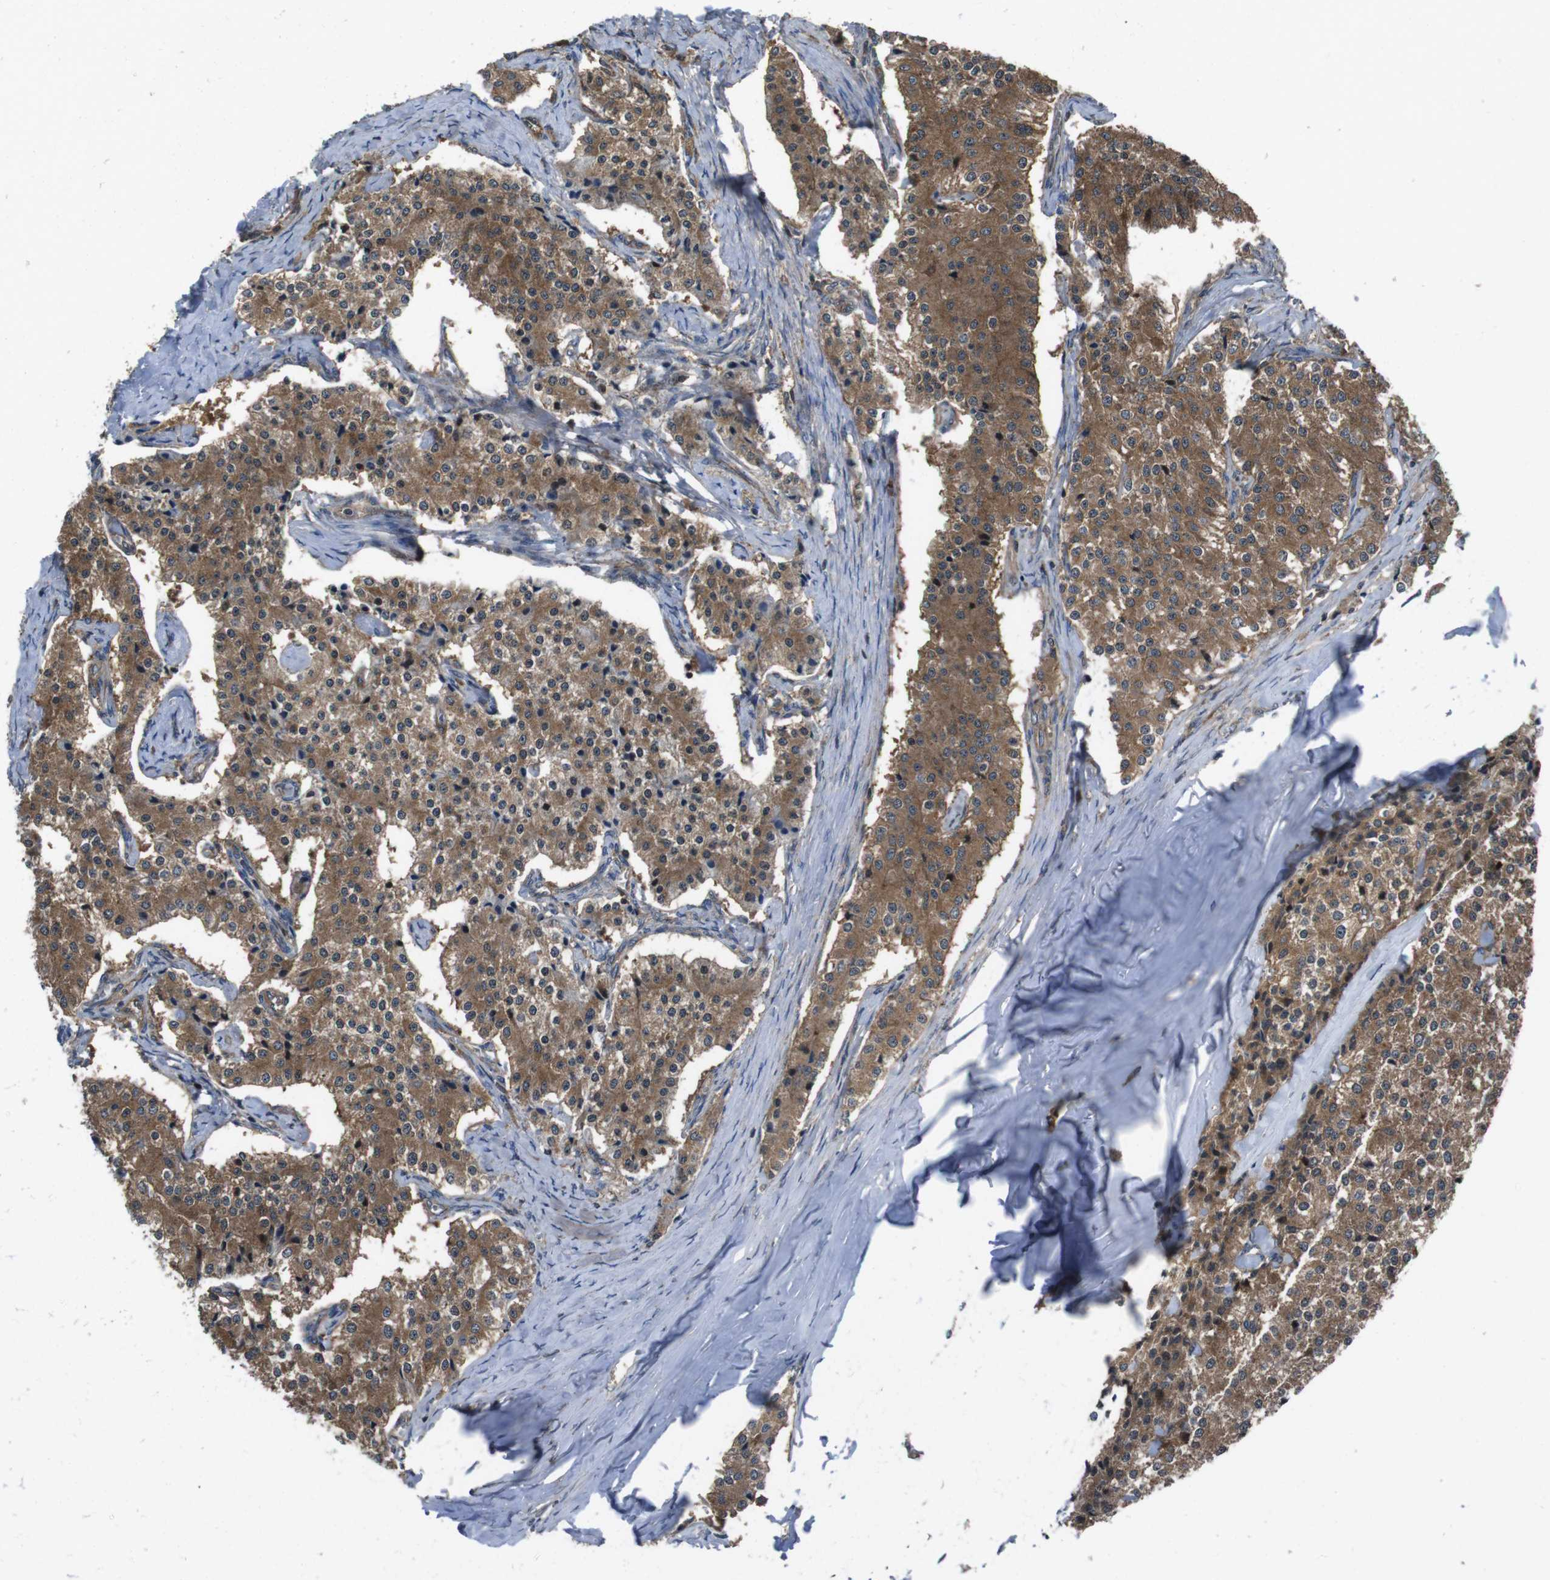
{"staining": {"intensity": "moderate", "quantity": ">75%", "location": "cytoplasmic/membranous"}, "tissue": "carcinoid", "cell_type": "Tumor cells", "image_type": "cancer", "snomed": [{"axis": "morphology", "description": "Carcinoid, malignant, NOS"}, {"axis": "topography", "description": "Colon"}], "caption": "Protein expression analysis of carcinoid displays moderate cytoplasmic/membranous positivity in approximately >75% of tumor cells.", "gene": "SLC22A23", "patient": {"sex": "female", "age": 52}}